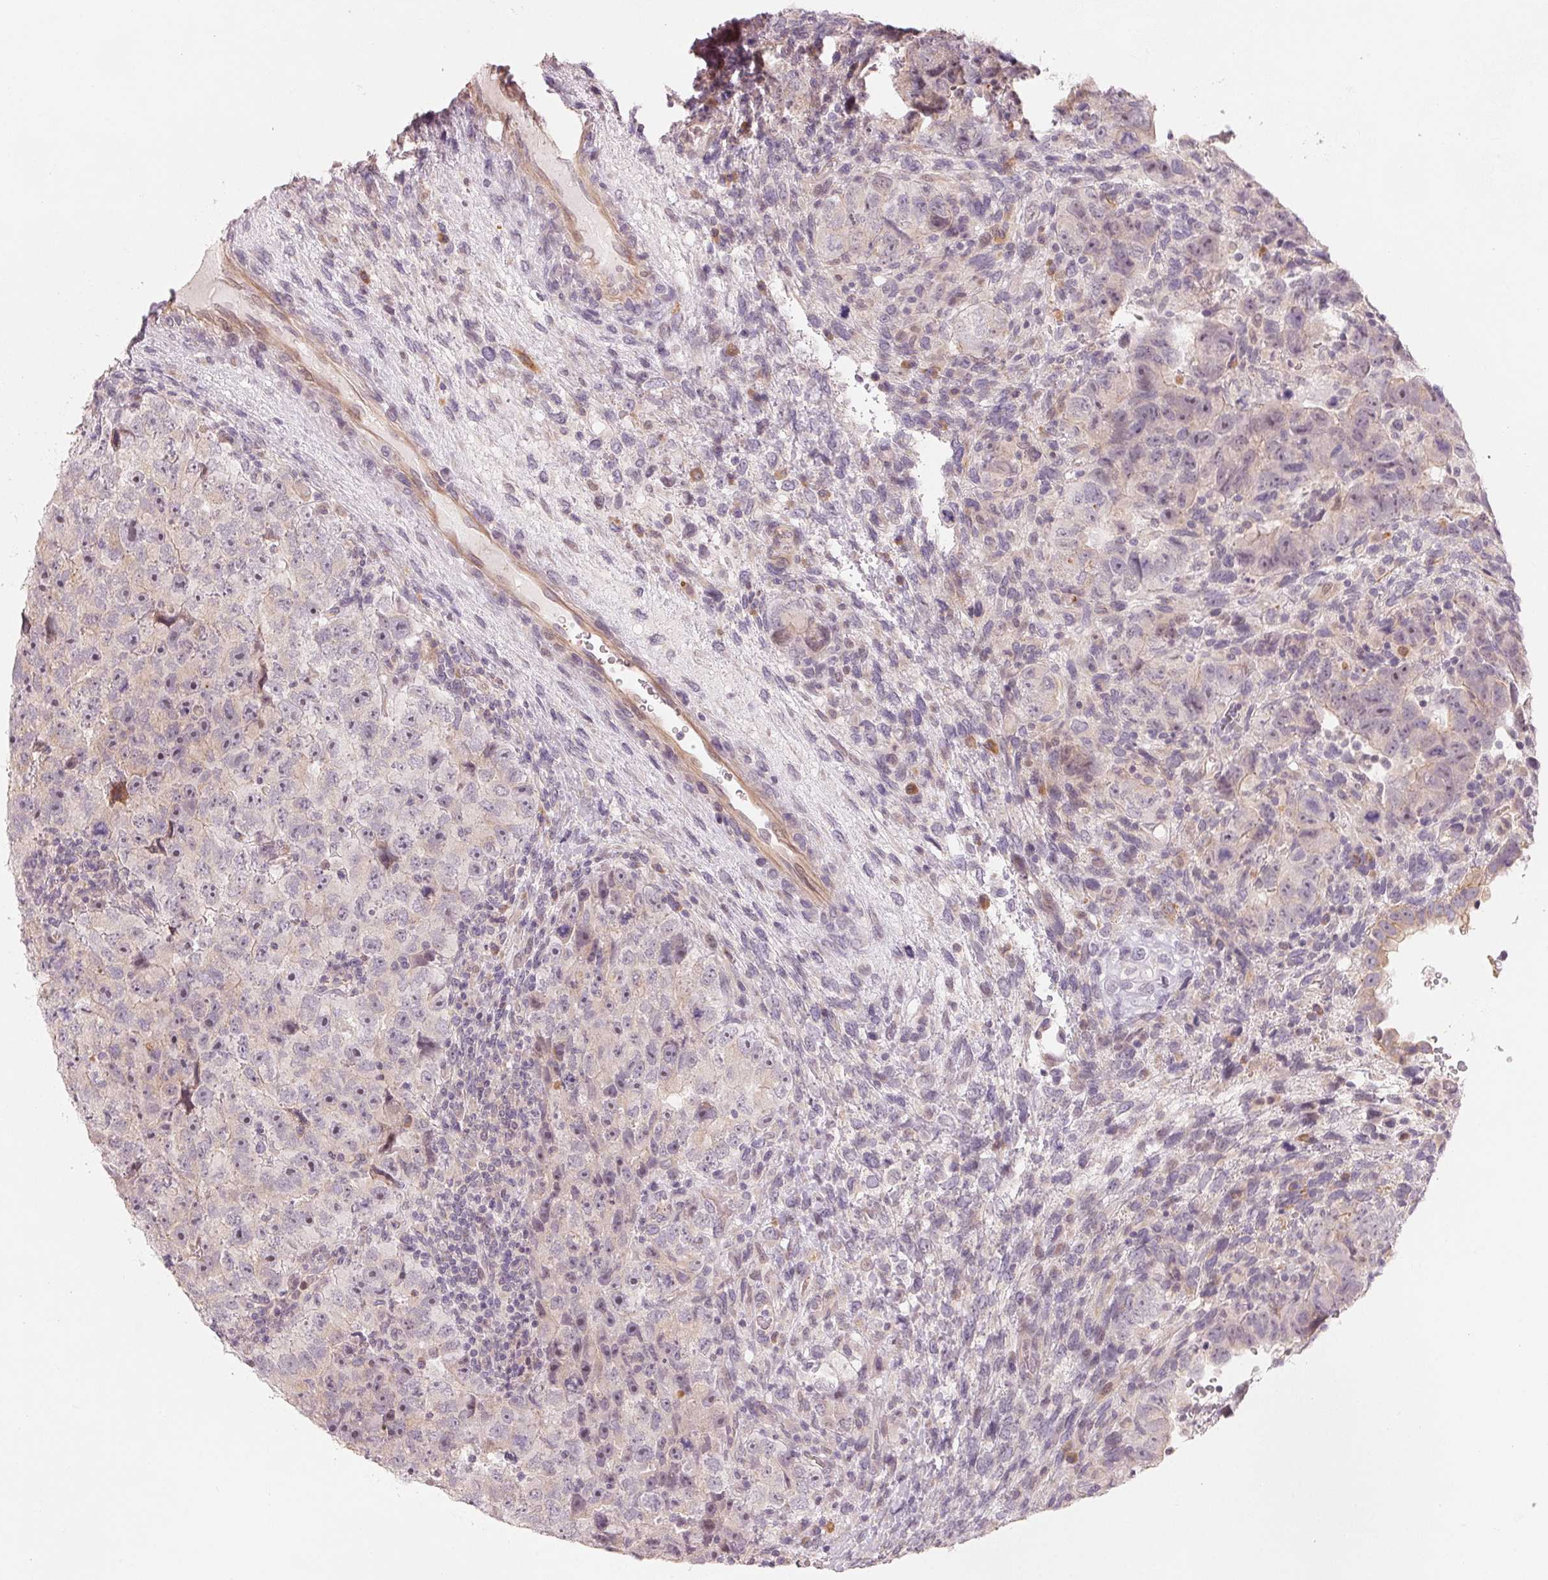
{"staining": {"intensity": "negative", "quantity": "none", "location": "none"}, "tissue": "testis cancer", "cell_type": "Tumor cells", "image_type": "cancer", "snomed": [{"axis": "morphology", "description": "Carcinoma, Embryonal, NOS"}, {"axis": "topography", "description": "Testis"}], "caption": "Micrograph shows no protein positivity in tumor cells of testis embryonal carcinoma tissue.", "gene": "DENND2C", "patient": {"sex": "male", "age": 24}}